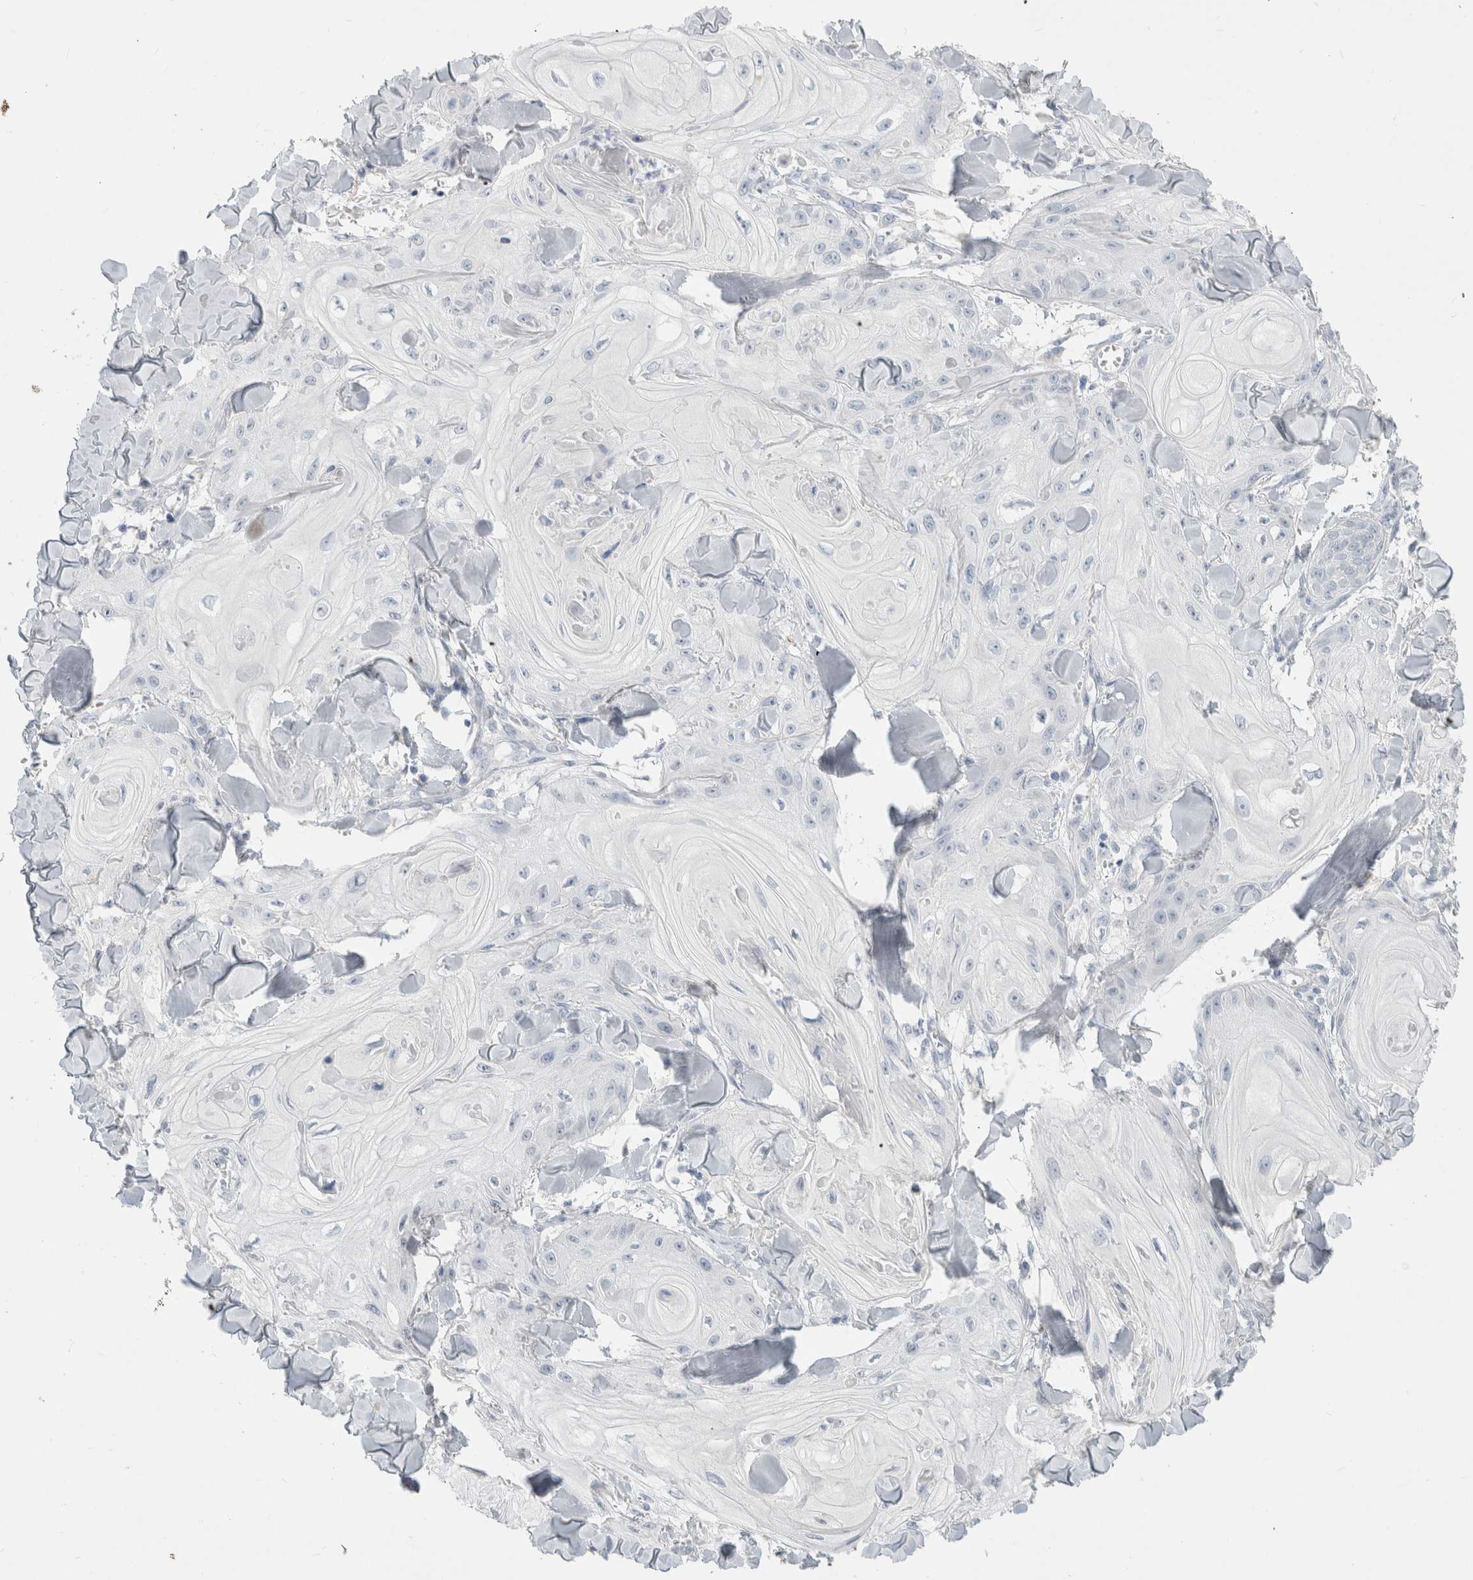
{"staining": {"intensity": "negative", "quantity": "none", "location": "none"}, "tissue": "skin cancer", "cell_type": "Tumor cells", "image_type": "cancer", "snomed": [{"axis": "morphology", "description": "Squamous cell carcinoma, NOS"}, {"axis": "topography", "description": "Skin"}], "caption": "Histopathology image shows no protein staining in tumor cells of skin squamous cell carcinoma tissue.", "gene": "SLC6A1", "patient": {"sex": "male", "age": 74}}